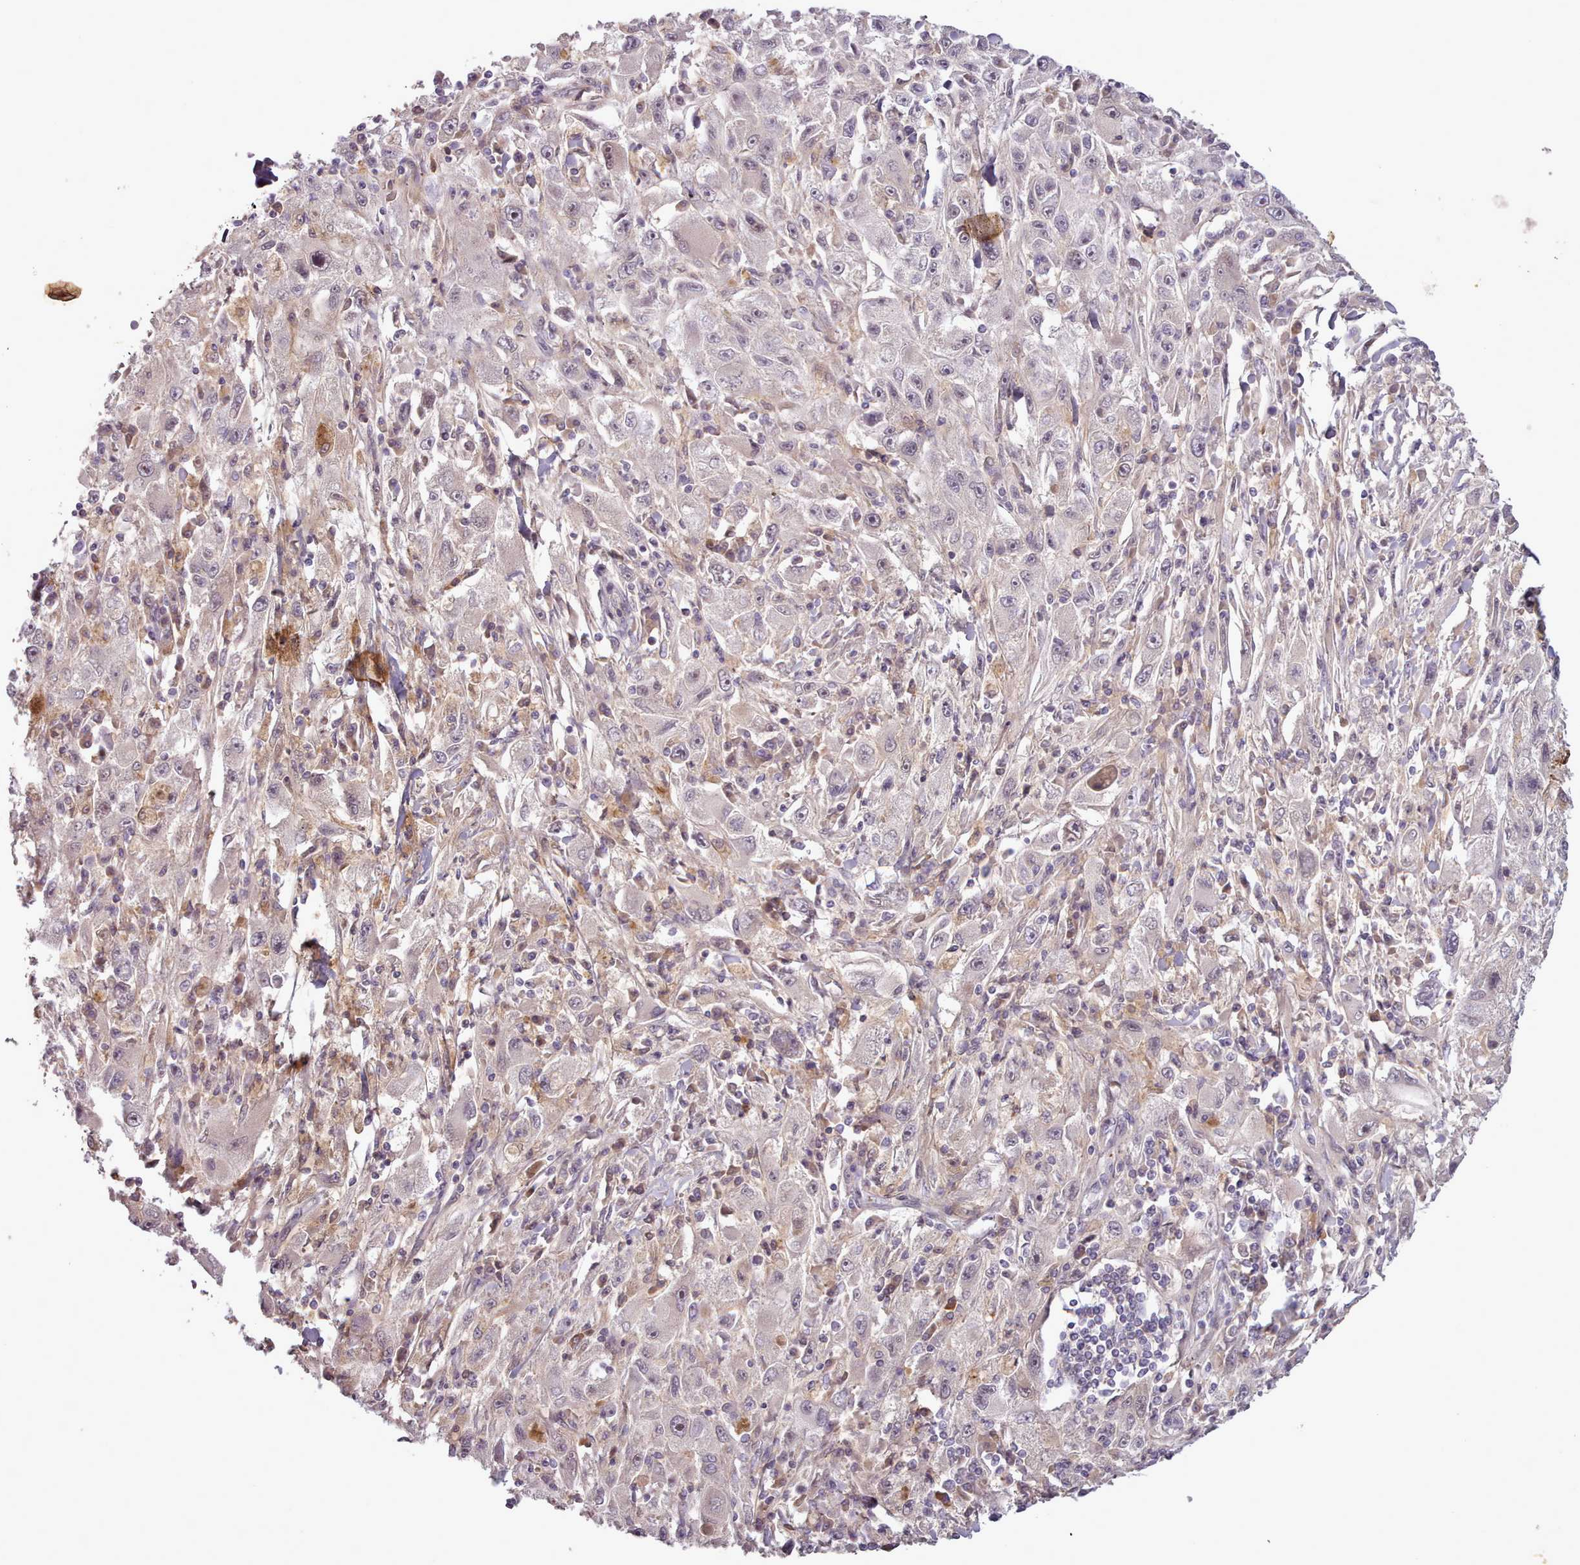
{"staining": {"intensity": "negative", "quantity": "none", "location": "none"}, "tissue": "melanoma", "cell_type": "Tumor cells", "image_type": "cancer", "snomed": [{"axis": "morphology", "description": "Malignant melanoma, Metastatic site"}, {"axis": "topography", "description": "Skin"}], "caption": "There is no significant staining in tumor cells of malignant melanoma (metastatic site).", "gene": "LEFTY2", "patient": {"sex": "male", "age": 53}}